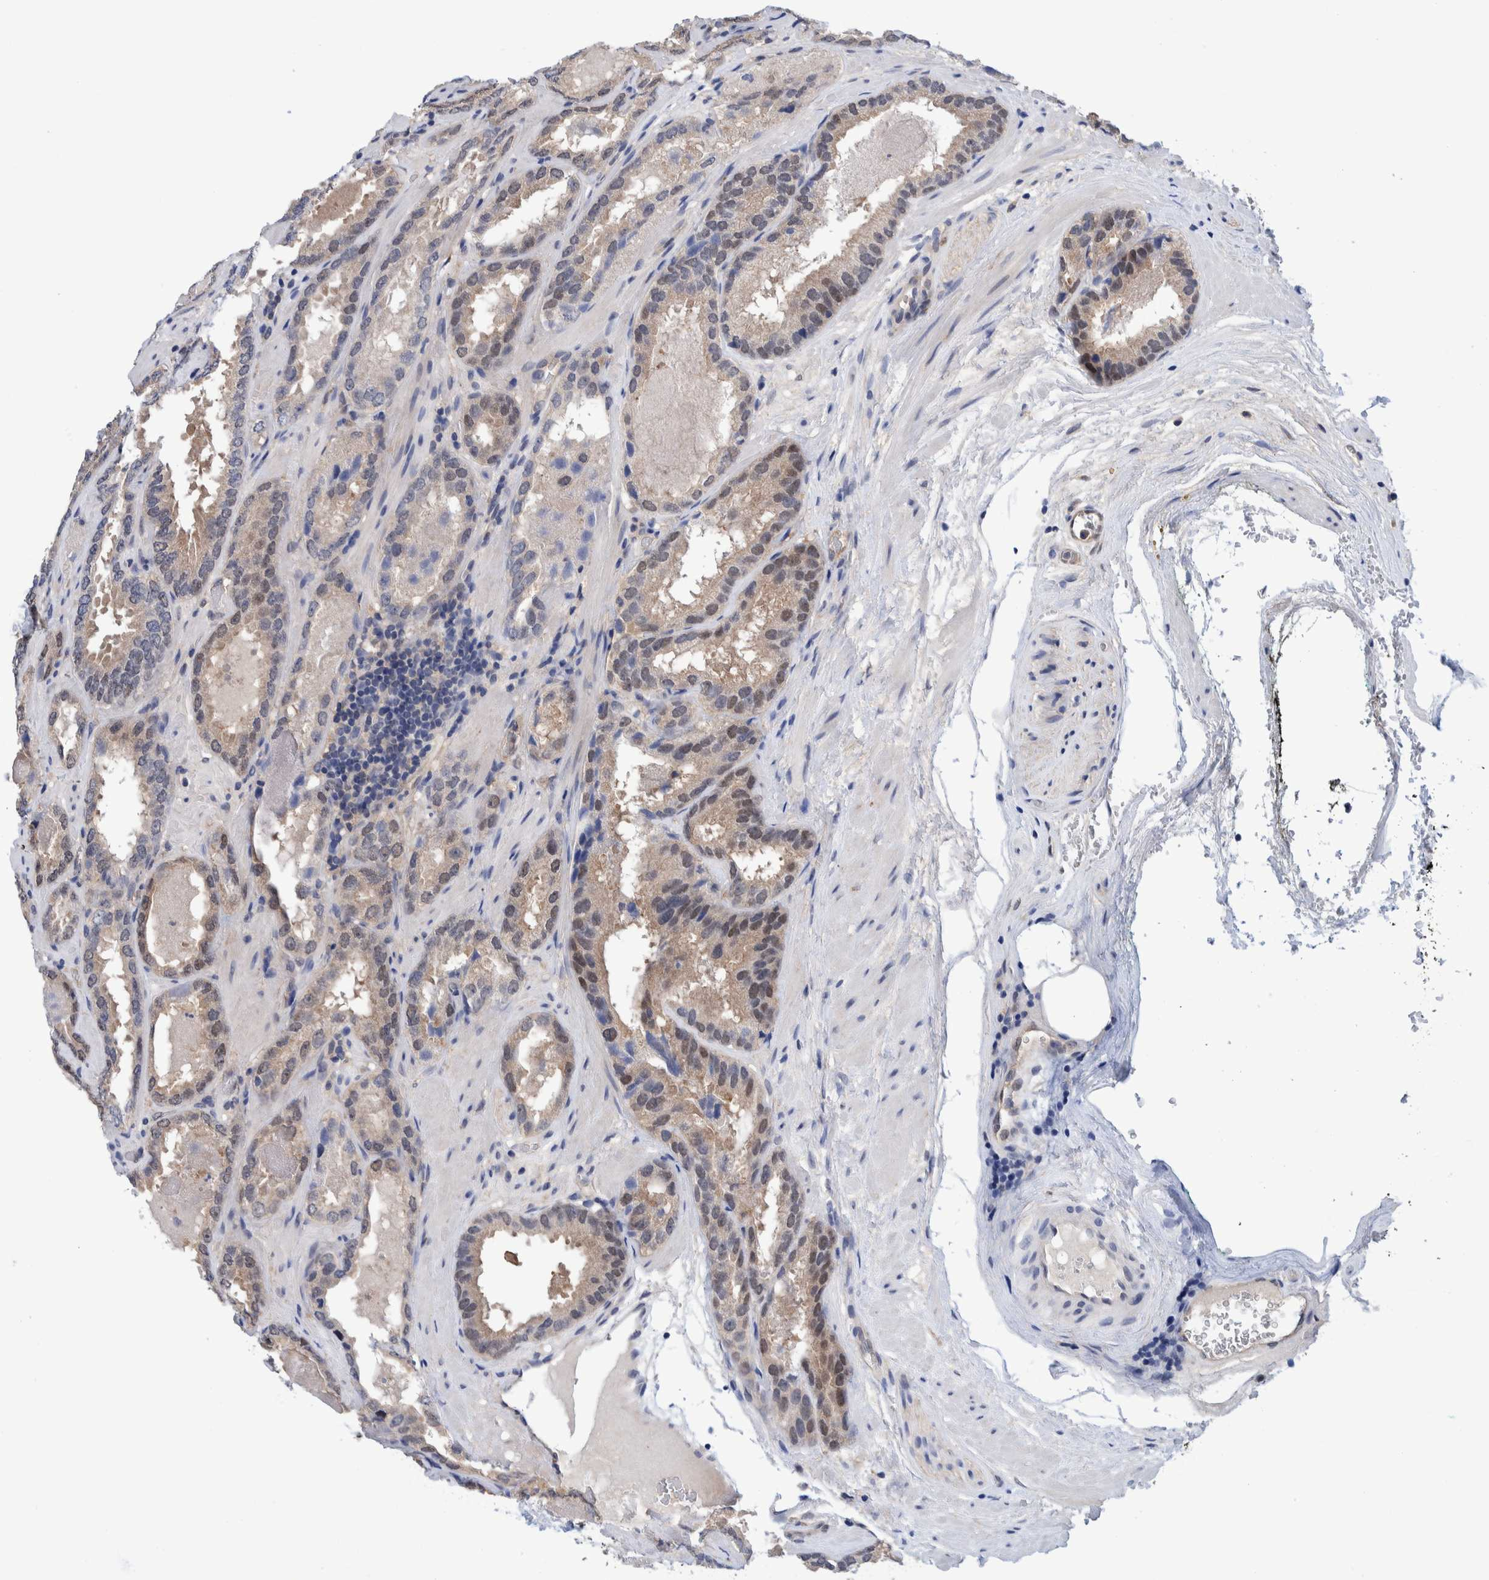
{"staining": {"intensity": "weak", "quantity": "25%-75%", "location": "cytoplasmic/membranous,nuclear"}, "tissue": "prostate cancer", "cell_type": "Tumor cells", "image_type": "cancer", "snomed": [{"axis": "morphology", "description": "Adenocarcinoma, Low grade"}, {"axis": "topography", "description": "Prostate"}], "caption": "Protein analysis of prostate cancer tissue demonstrates weak cytoplasmic/membranous and nuclear positivity in about 25%-75% of tumor cells. The staining was performed using DAB to visualize the protein expression in brown, while the nuclei were stained in blue with hematoxylin (Magnification: 20x).", "gene": "PFAS", "patient": {"sex": "male", "age": 51}}